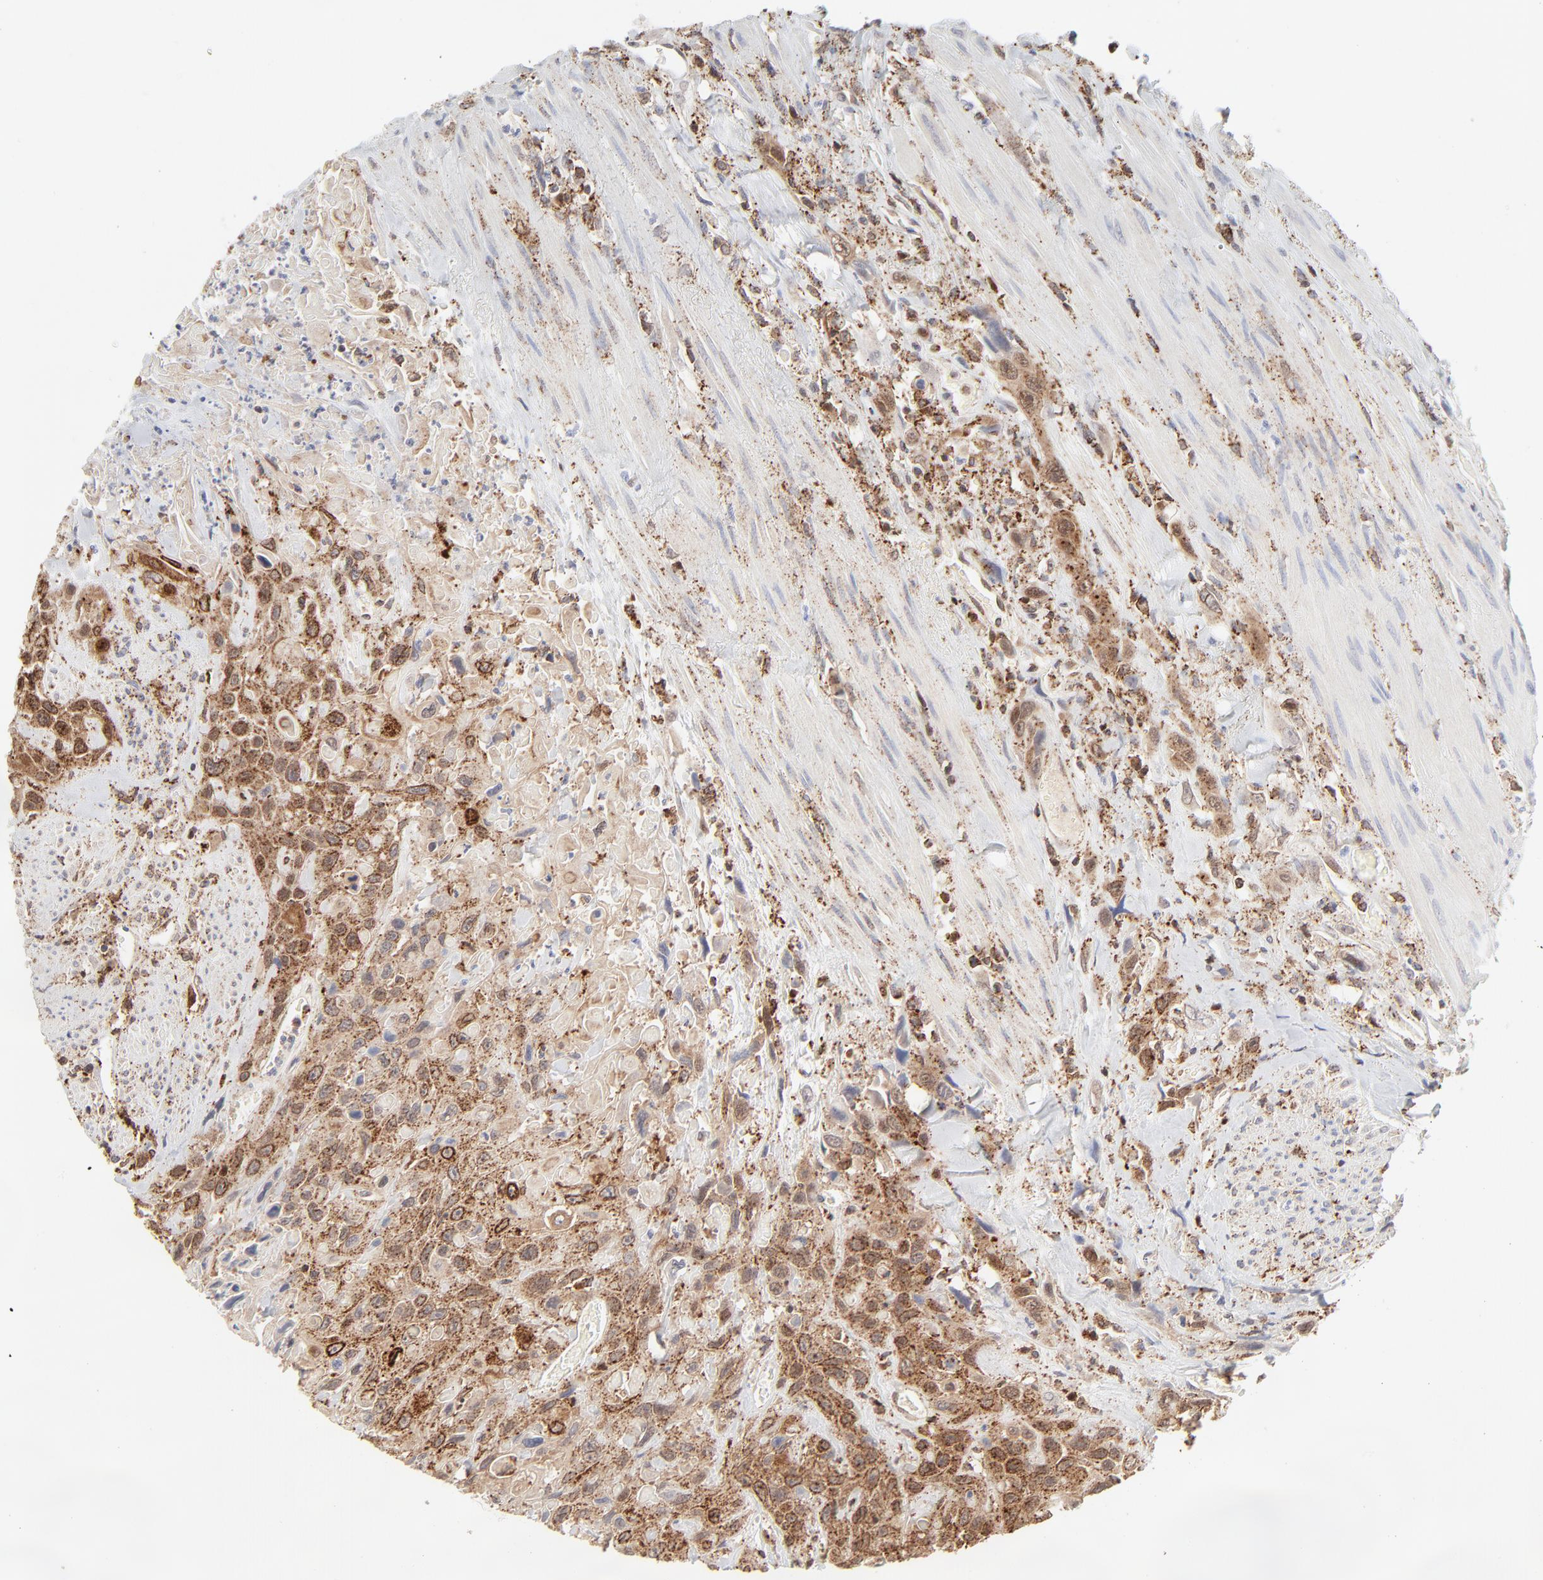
{"staining": {"intensity": "moderate", "quantity": "25%-75%", "location": "cytoplasmic/membranous"}, "tissue": "urothelial cancer", "cell_type": "Tumor cells", "image_type": "cancer", "snomed": [{"axis": "morphology", "description": "Urothelial carcinoma, High grade"}, {"axis": "topography", "description": "Urinary bladder"}], "caption": "Urothelial cancer tissue reveals moderate cytoplasmic/membranous expression in approximately 25%-75% of tumor cells, visualized by immunohistochemistry. The protein is stained brown, and the nuclei are stained in blue (DAB (3,3'-diaminobenzidine) IHC with brightfield microscopy, high magnification).", "gene": "CDK6", "patient": {"sex": "female", "age": 84}}